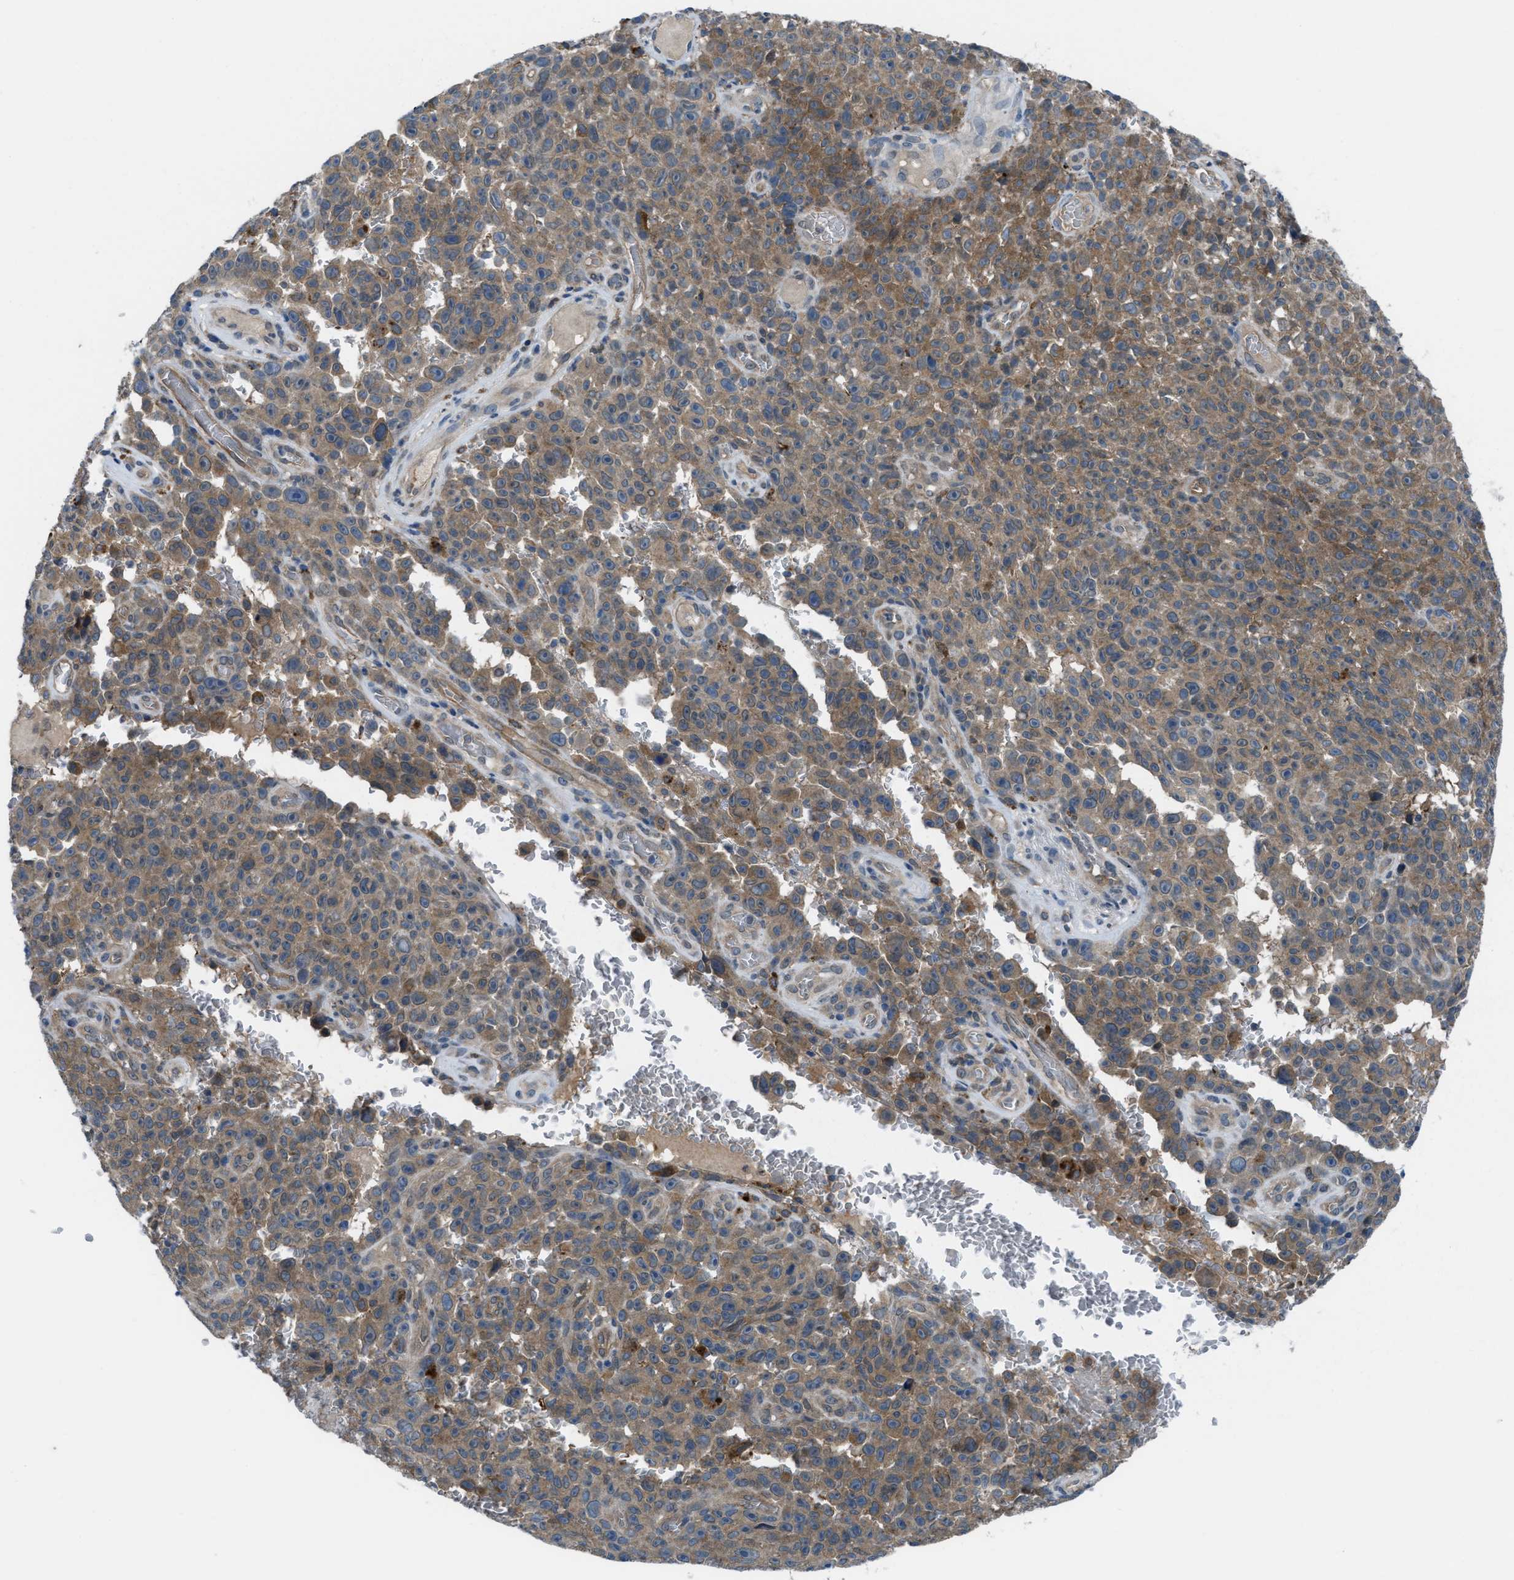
{"staining": {"intensity": "moderate", "quantity": ">75%", "location": "cytoplasmic/membranous"}, "tissue": "melanoma", "cell_type": "Tumor cells", "image_type": "cancer", "snomed": [{"axis": "morphology", "description": "Malignant melanoma, NOS"}, {"axis": "topography", "description": "Skin"}], "caption": "Immunohistochemistry (IHC) micrograph of neoplastic tissue: melanoma stained using immunohistochemistry (IHC) reveals medium levels of moderate protein expression localized specifically in the cytoplasmic/membranous of tumor cells, appearing as a cytoplasmic/membranous brown color.", "gene": "BAZ2B", "patient": {"sex": "female", "age": 82}}